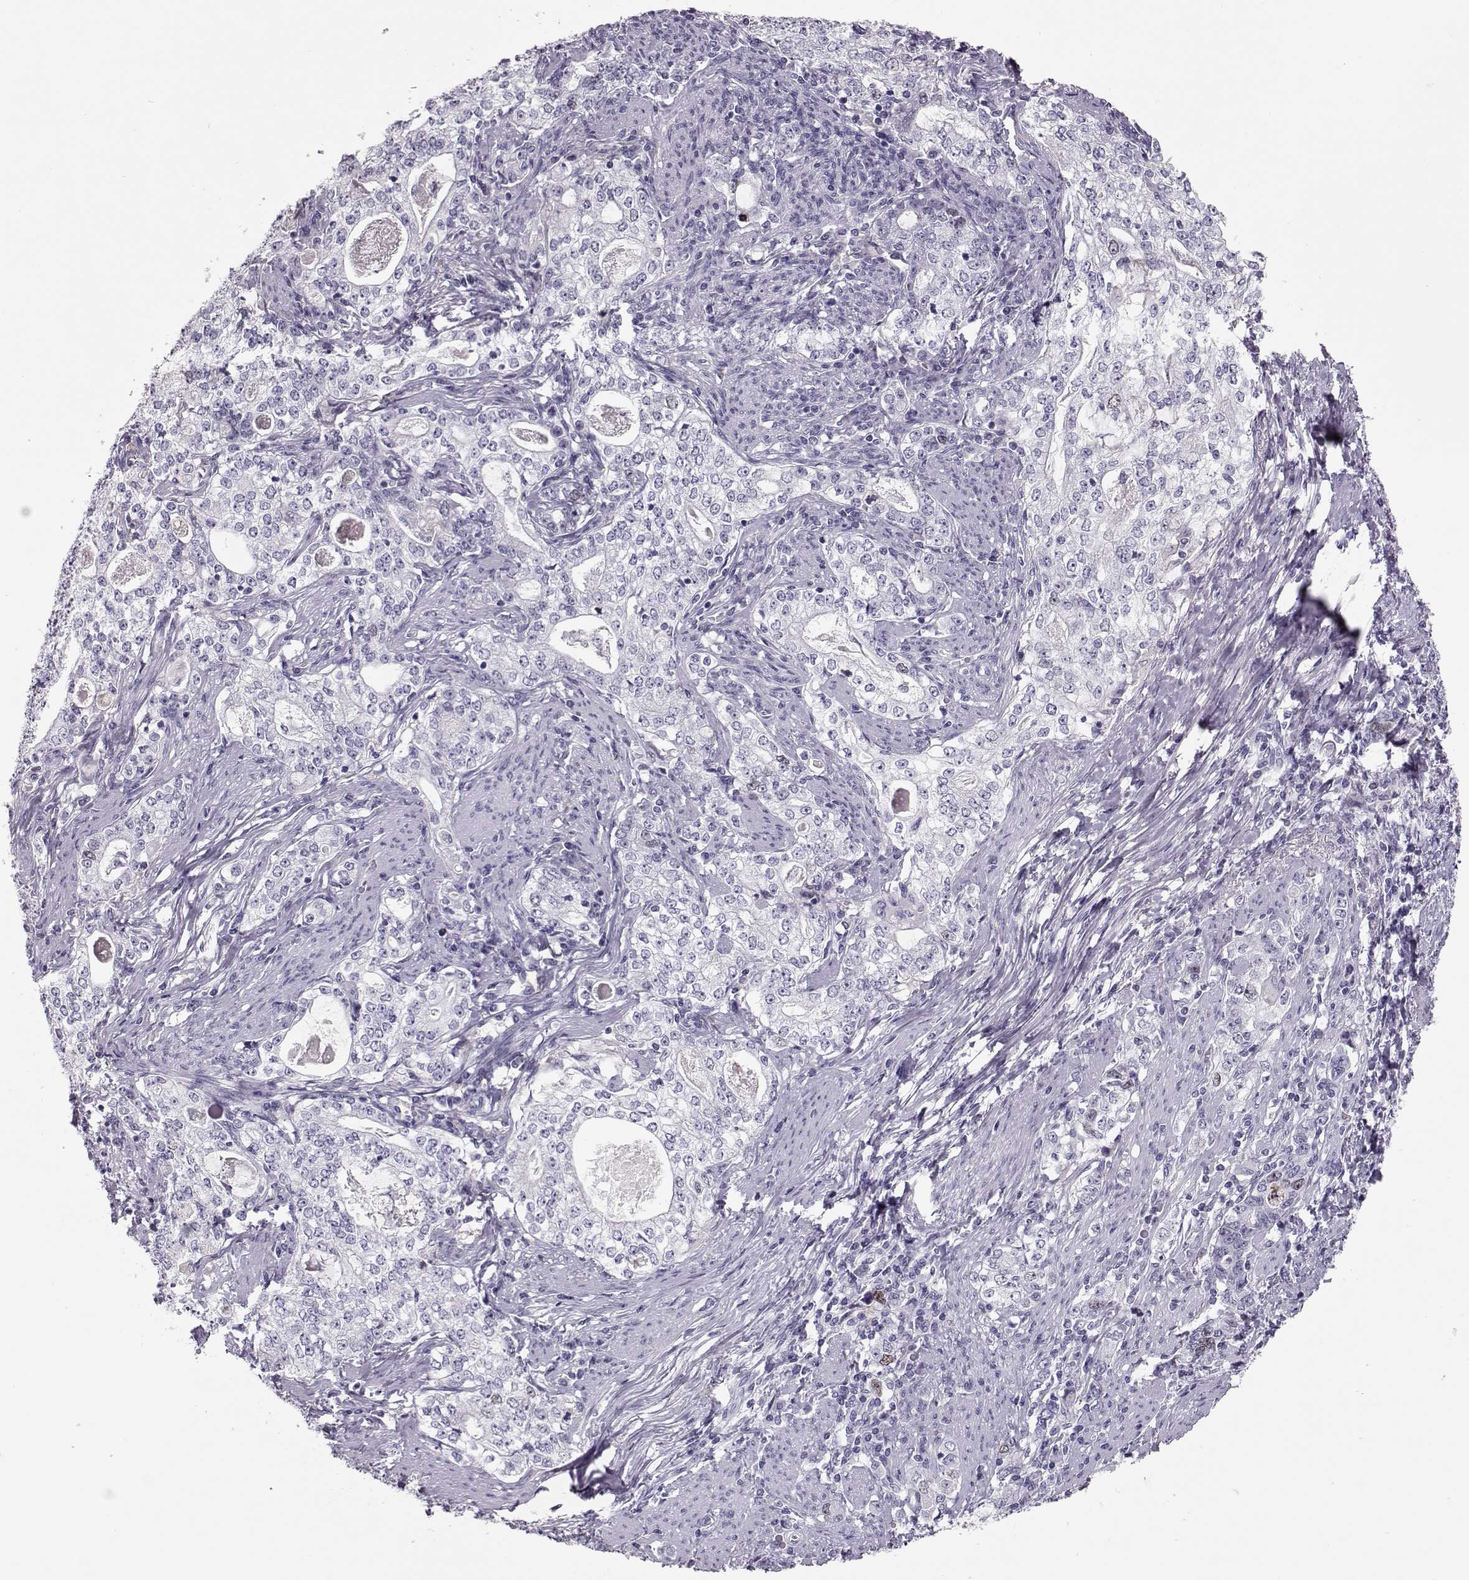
{"staining": {"intensity": "weak", "quantity": "<25%", "location": "nuclear"}, "tissue": "stomach cancer", "cell_type": "Tumor cells", "image_type": "cancer", "snomed": [{"axis": "morphology", "description": "Adenocarcinoma, NOS"}, {"axis": "topography", "description": "Stomach, lower"}], "caption": "The histopathology image reveals no staining of tumor cells in stomach cancer.", "gene": "SGO1", "patient": {"sex": "female", "age": 72}}